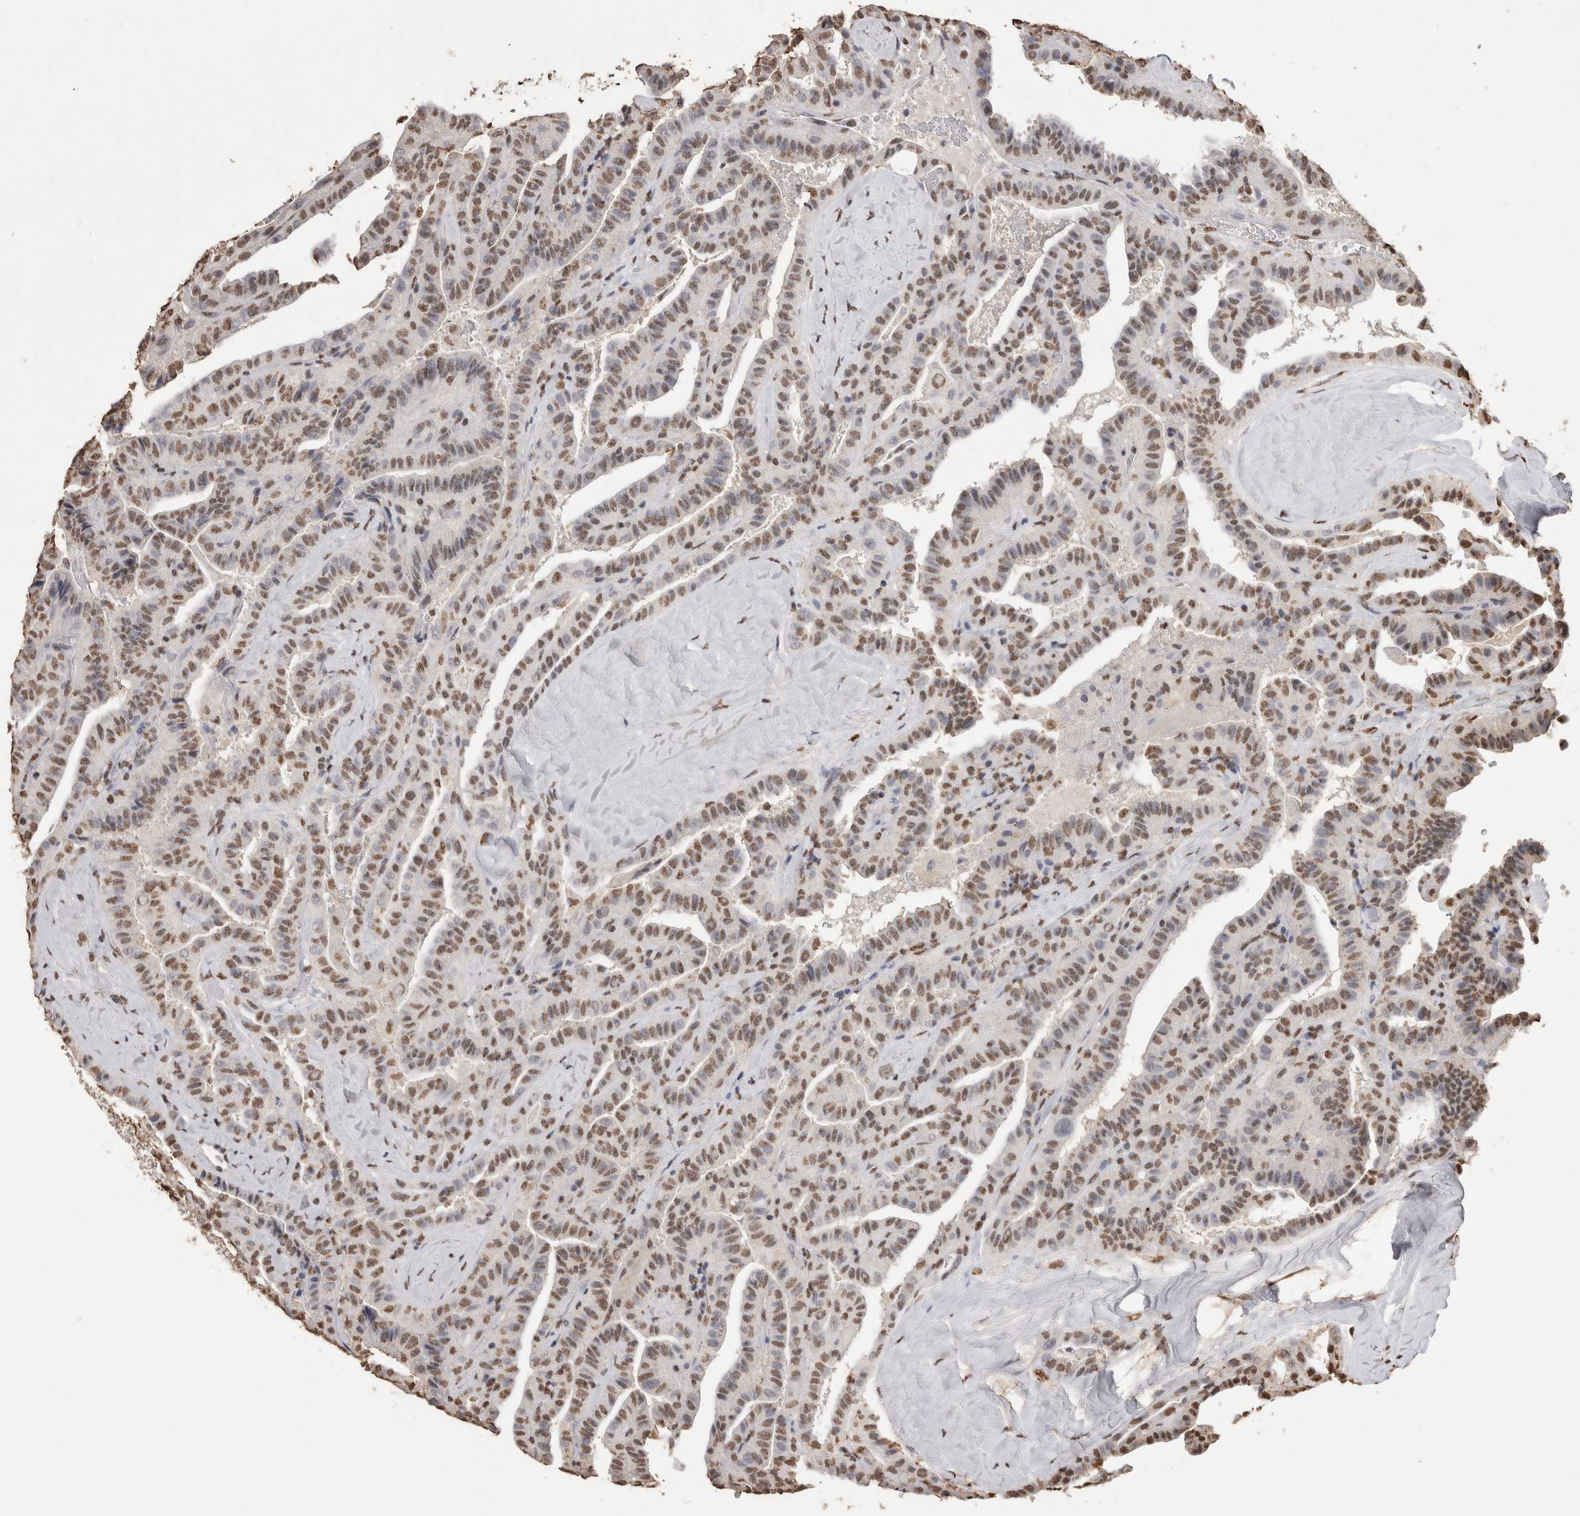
{"staining": {"intensity": "moderate", "quantity": "25%-75%", "location": "nuclear"}, "tissue": "thyroid cancer", "cell_type": "Tumor cells", "image_type": "cancer", "snomed": [{"axis": "morphology", "description": "Papillary adenocarcinoma, NOS"}, {"axis": "topography", "description": "Thyroid gland"}], "caption": "Thyroid cancer stained with immunohistochemistry (IHC) reveals moderate nuclear positivity in approximately 25%-75% of tumor cells. Using DAB (3,3'-diaminobenzidine) (brown) and hematoxylin (blue) stains, captured at high magnification using brightfield microscopy.", "gene": "NTHL1", "patient": {"sex": "male", "age": 77}}